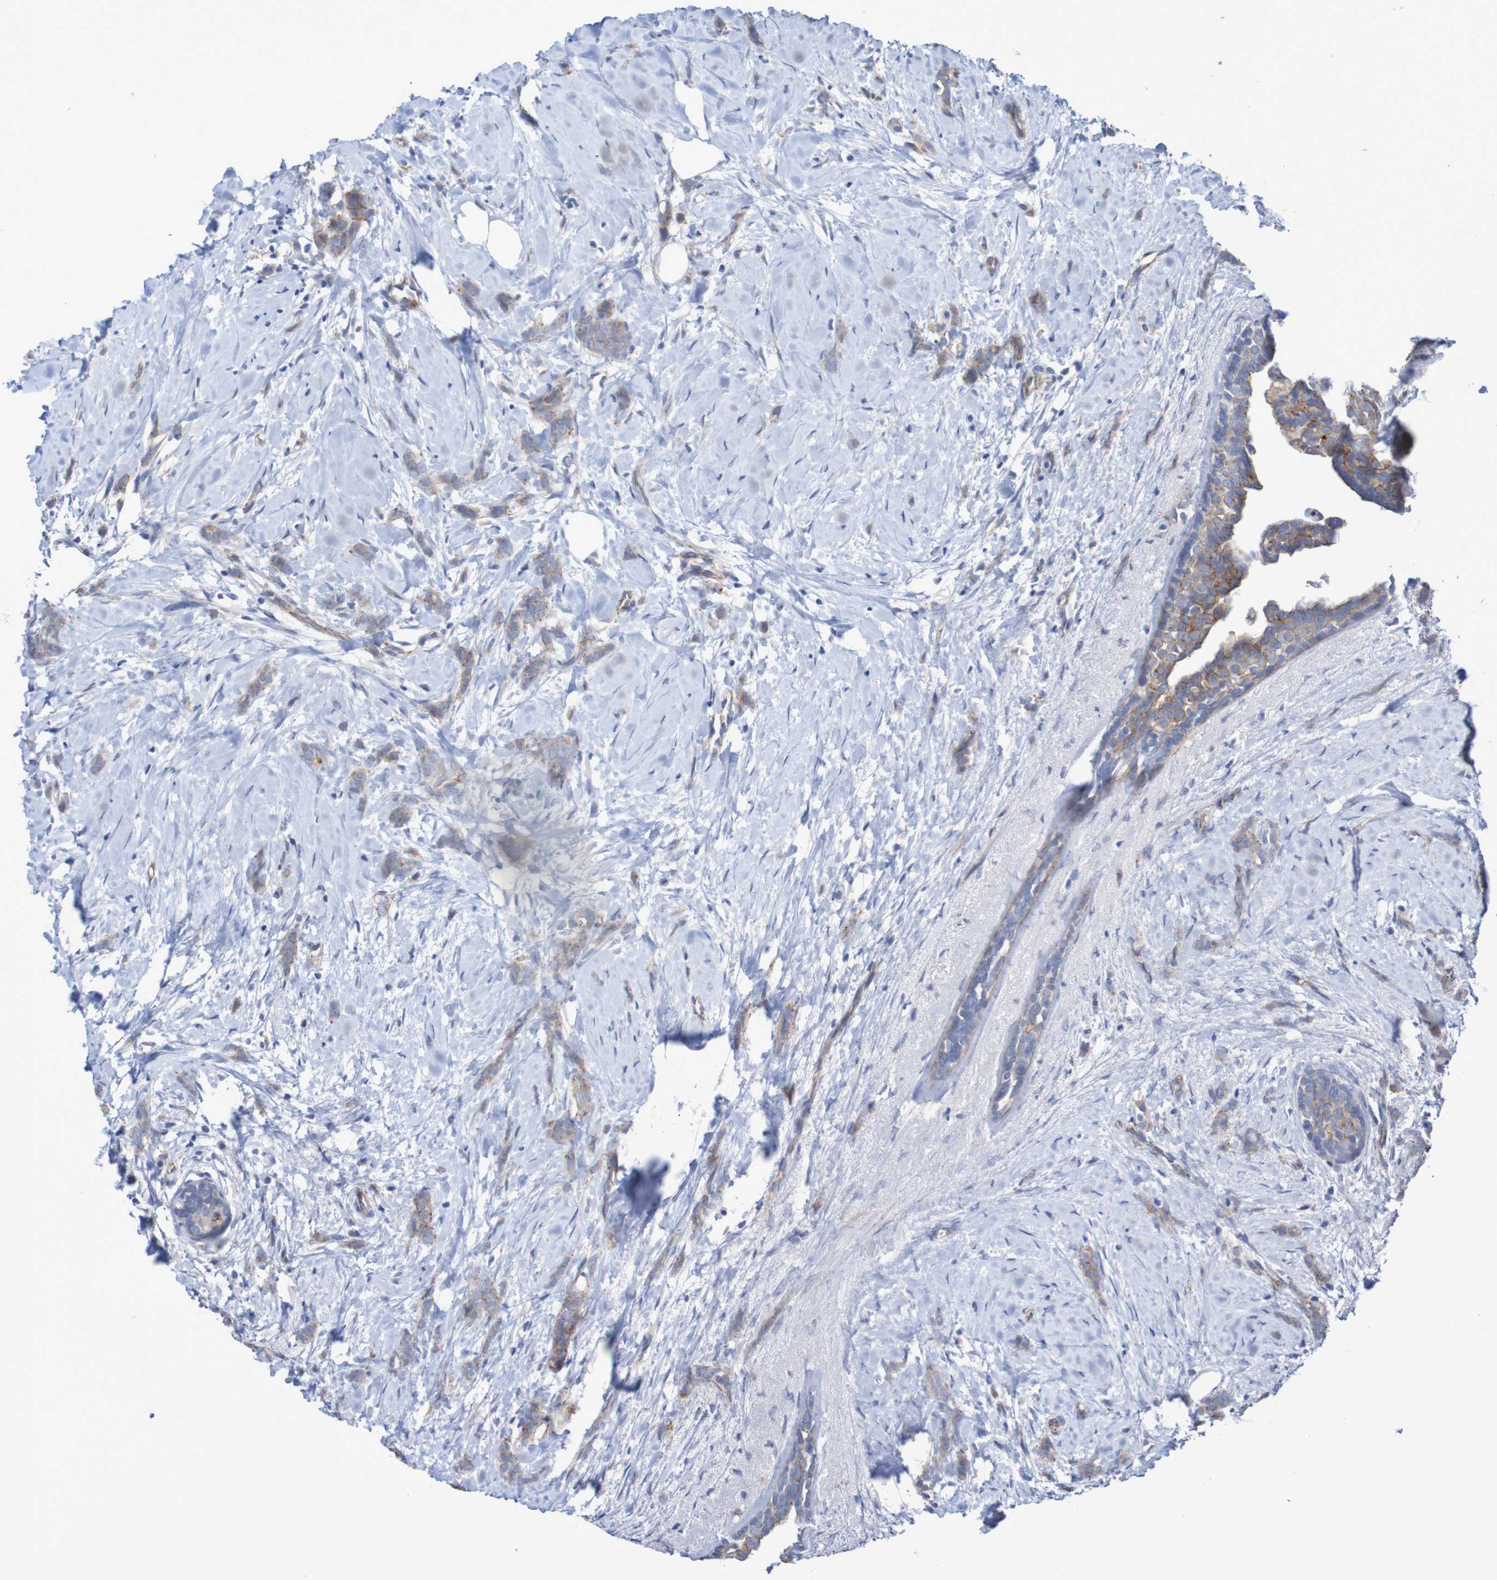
{"staining": {"intensity": "moderate", "quantity": "25%-75%", "location": "cytoplasmic/membranous"}, "tissue": "breast cancer", "cell_type": "Tumor cells", "image_type": "cancer", "snomed": [{"axis": "morphology", "description": "Lobular carcinoma, in situ"}, {"axis": "morphology", "description": "Lobular carcinoma"}, {"axis": "topography", "description": "Breast"}], "caption": "Immunohistochemical staining of human breast lobular carcinoma displays moderate cytoplasmic/membranous protein expression in approximately 25%-75% of tumor cells. (Brightfield microscopy of DAB IHC at high magnification).", "gene": "NECTIN2", "patient": {"sex": "female", "age": 41}}